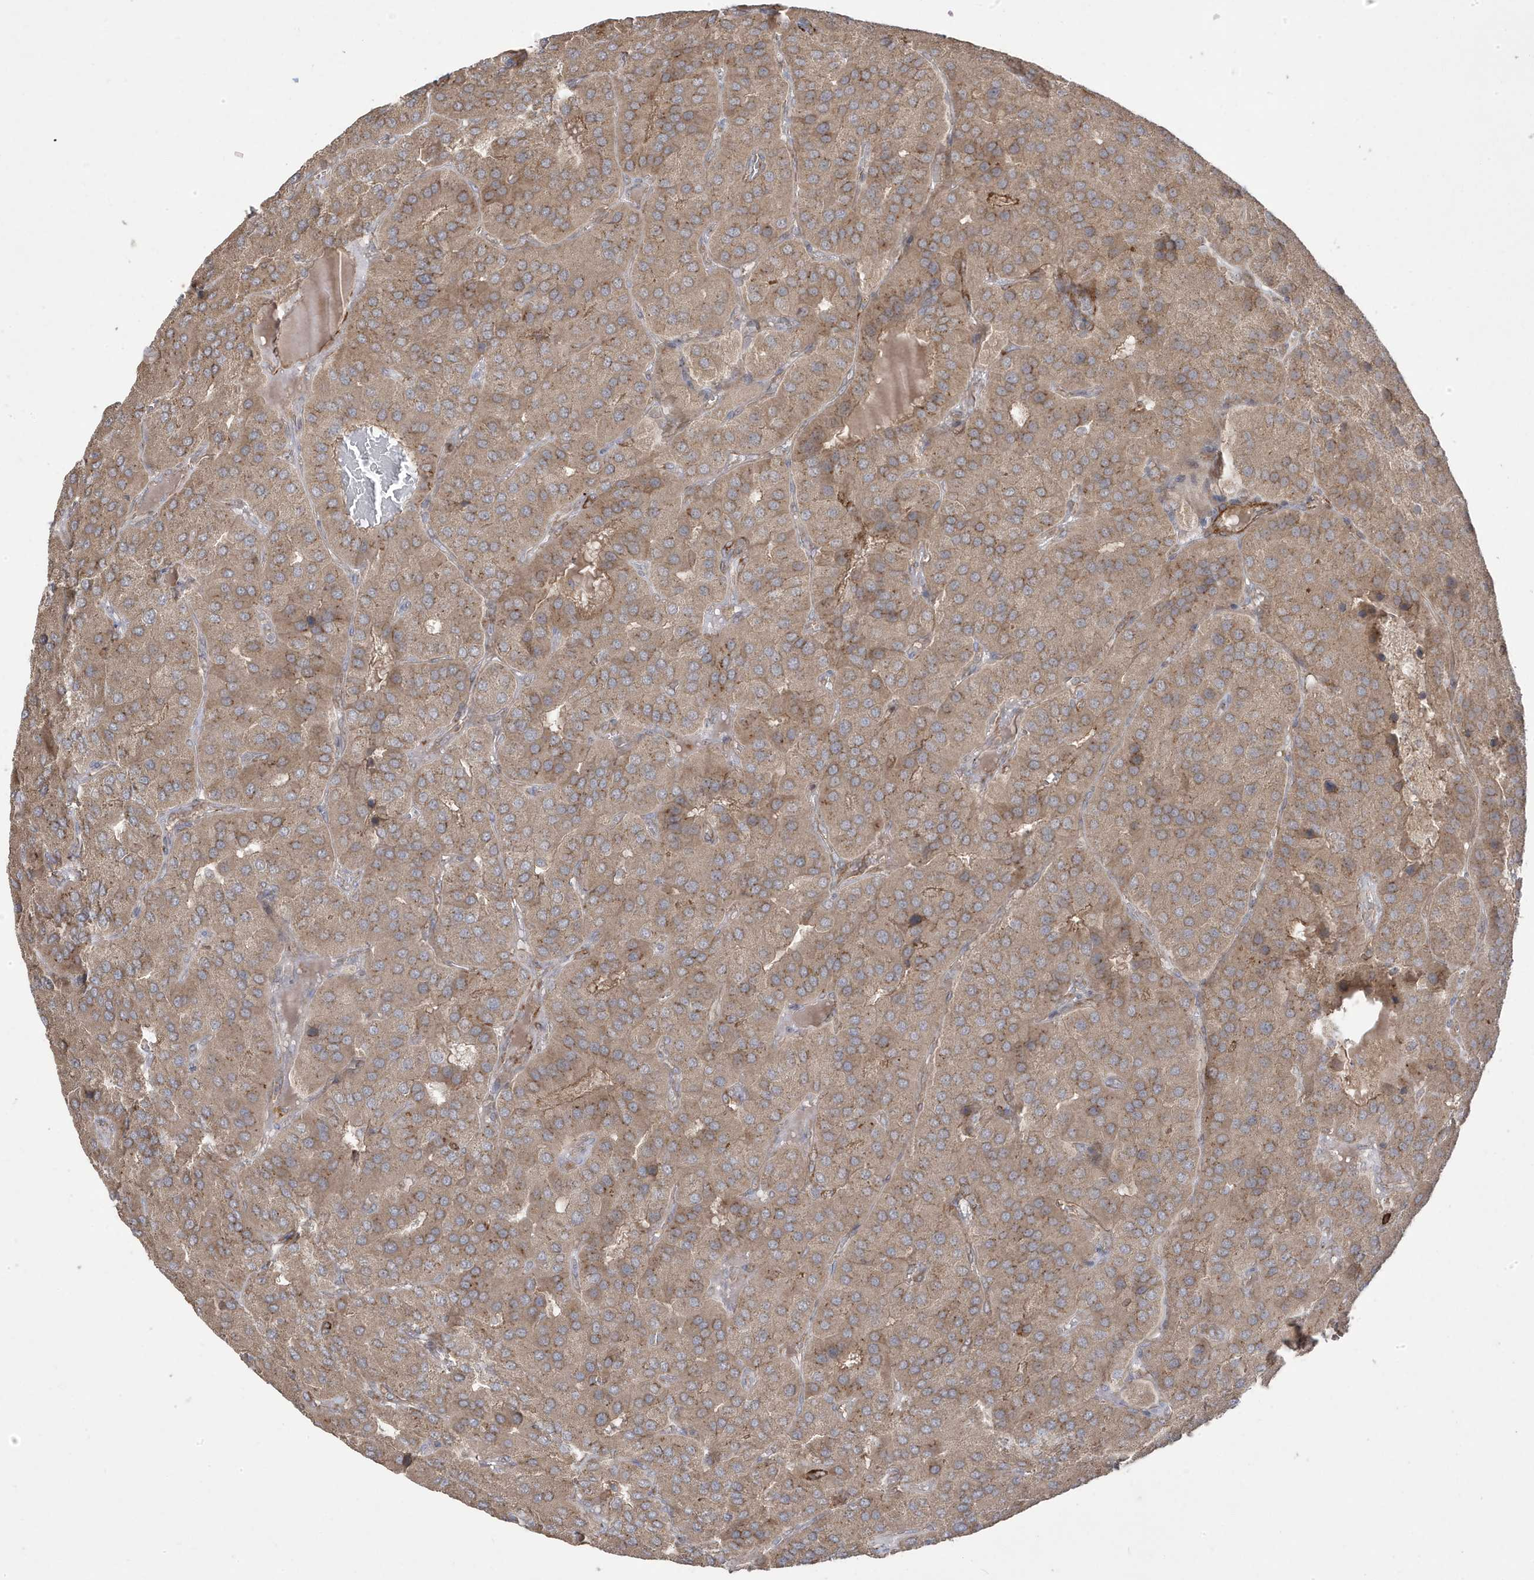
{"staining": {"intensity": "moderate", "quantity": "25%-75%", "location": "cytoplasmic/membranous"}, "tissue": "parathyroid gland", "cell_type": "Glandular cells", "image_type": "normal", "snomed": [{"axis": "morphology", "description": "Normal tissue, NOS"}, {"axis": "morphology", "description": "Adenoma, NOS"}, {"axis": "topography", "description": "Parathyroid gland"}], "caption": "This image demonstrates IHC staining of benign parathyroid gland, with medium moderate cytoplasmic/membranous expression in approximately 25%-75% of glandular cells.", "gene": "CETN3", "patient": {"sex": "female", "age": 86}}